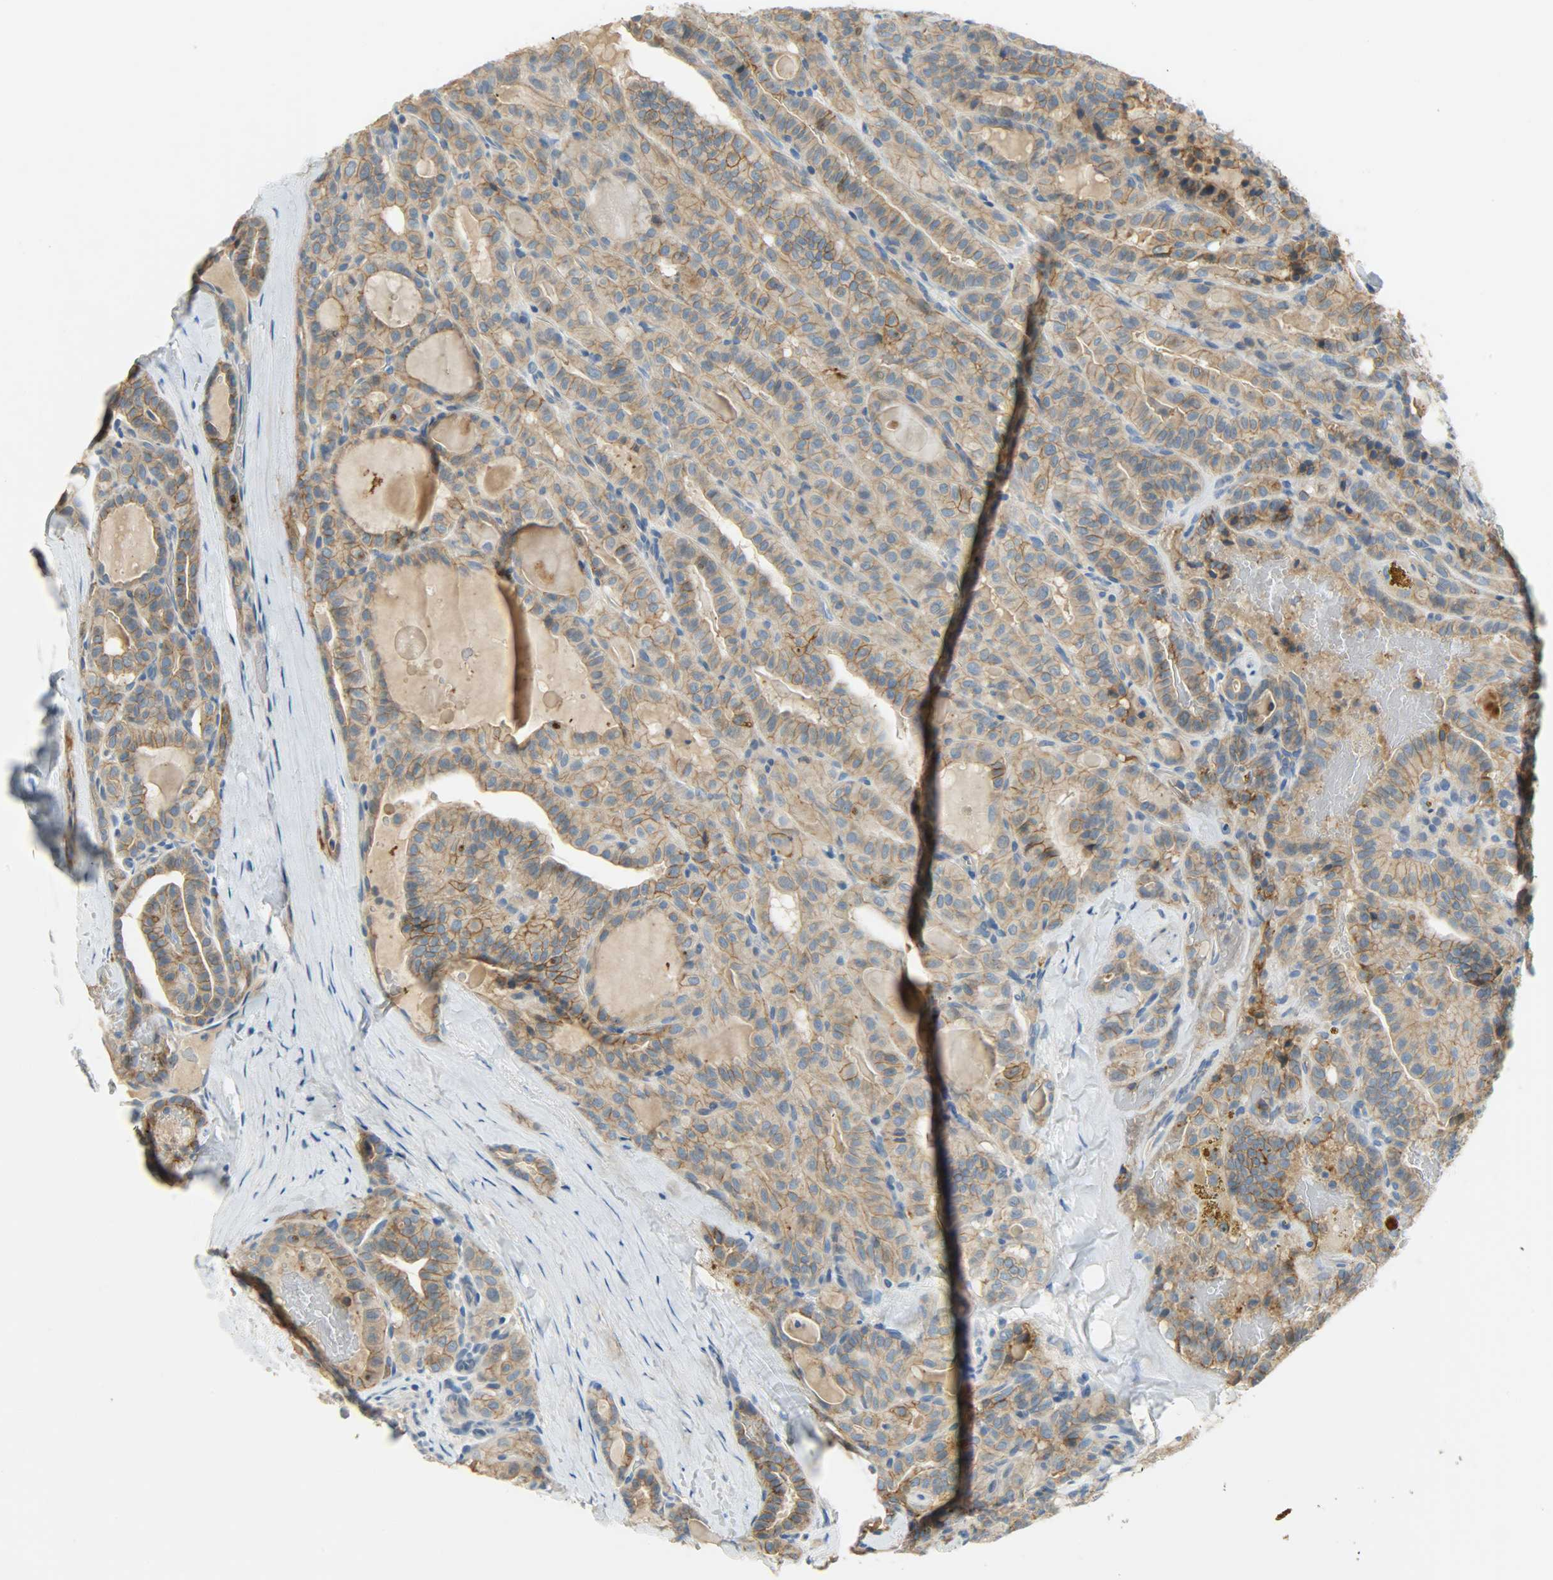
{"staining": {"intensity": "moderate", "quantity": ">75%", "location": "cytoplasmic/membranous"}, "tissue": "thyroid cancer", "cell_type": "Tumor cells", "image_type": "cancer", "snomed": [{"axis": "morphology", "description": "Papillary adenocarcinoma, NOS"}, {"axis": "topography", "description": "Thyroid gland"}], "caption": "This histopathology image shows thyroid papillary adenocarcinoma stained with immunohistochemistry (IHC) to label a protein in brown. The cytoplasmic/membranous of tumor cells show moderate positivity for the protein. Nuclei are counter-stained blue.", "gene": "DSG2", "patient": {"sex": "male", "age": 77}}